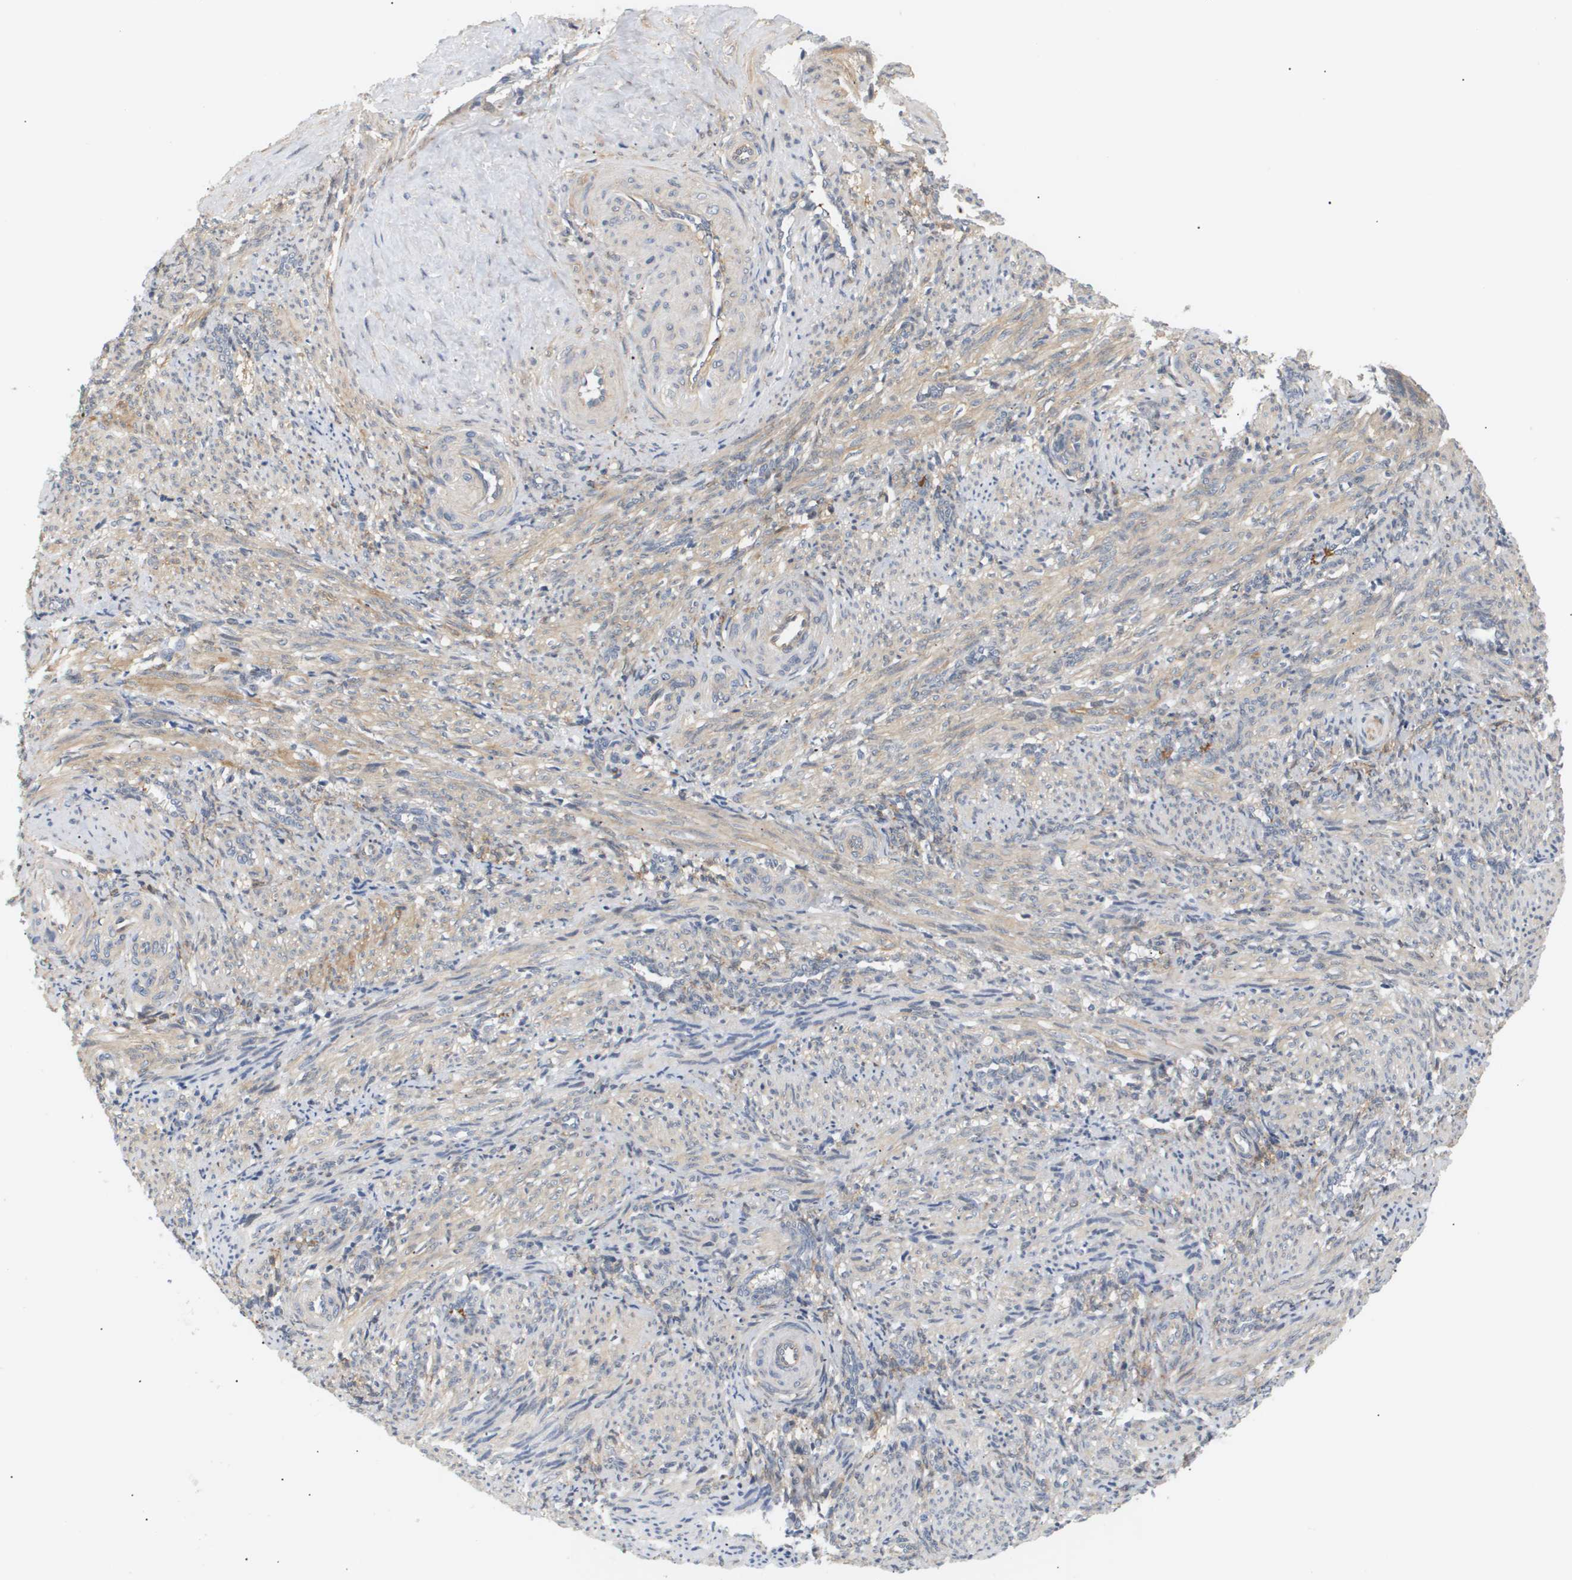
{"staining": {"intensity": "weak", "quantity": ">75%", "location": "cytoplasmic/membranous"}, "tissue": "smooth muscle", "cell_type": "Smooth muscle cells", "image_type": "normal", "snomed": [{"axis": "morphology", "description": "Normal tissue, NOS"}, {"axis": "topography", "description": "Endometrium"}], "caption": "IHC histopathology image of normal human smooth muscle stained for a protein (brown), which reveals low levels of weak cytoplasmic/membranous expression in approximately >75% of smooth muscle cells.", "gene": "CORO2B", "patient": {"sex": "female", "age": 33}}